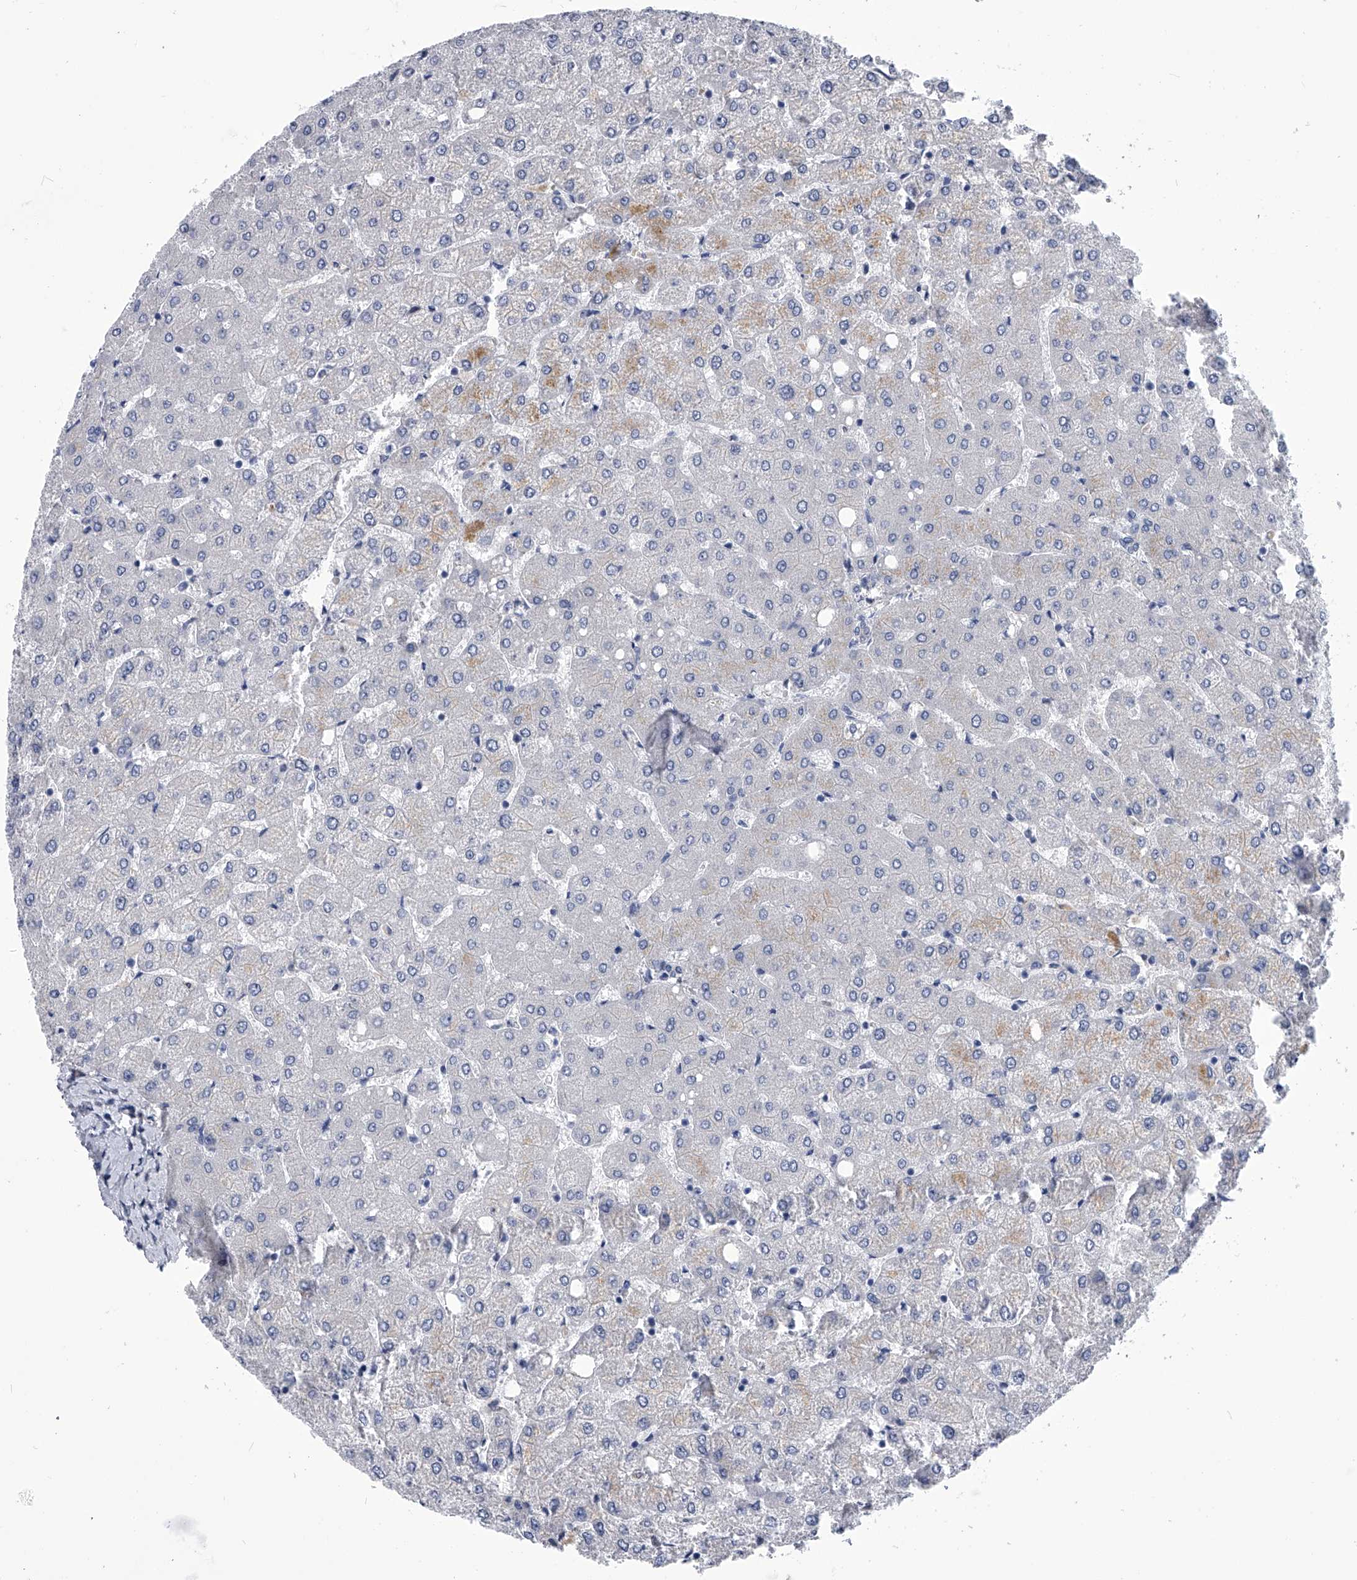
{"staining": {"intensity": "negative", "quantity": "none", "location": "none"}, "tissue": "liver", "cell_type": "Cholangiocytes", "image_type": "normal", "snomed": [{"axis": "morphology", "description": "Normal tissue, NOS"}, {"axis": "topography", "description": "Liver"}], "caption": "The histopathology image demonstrates no significant expression in cholangiocytes of liver. (DAB IHC visualized using brightfield microscopy, high magnification).", "gene": "PDXK", "patient": {"sex": "female", "age": 54}}